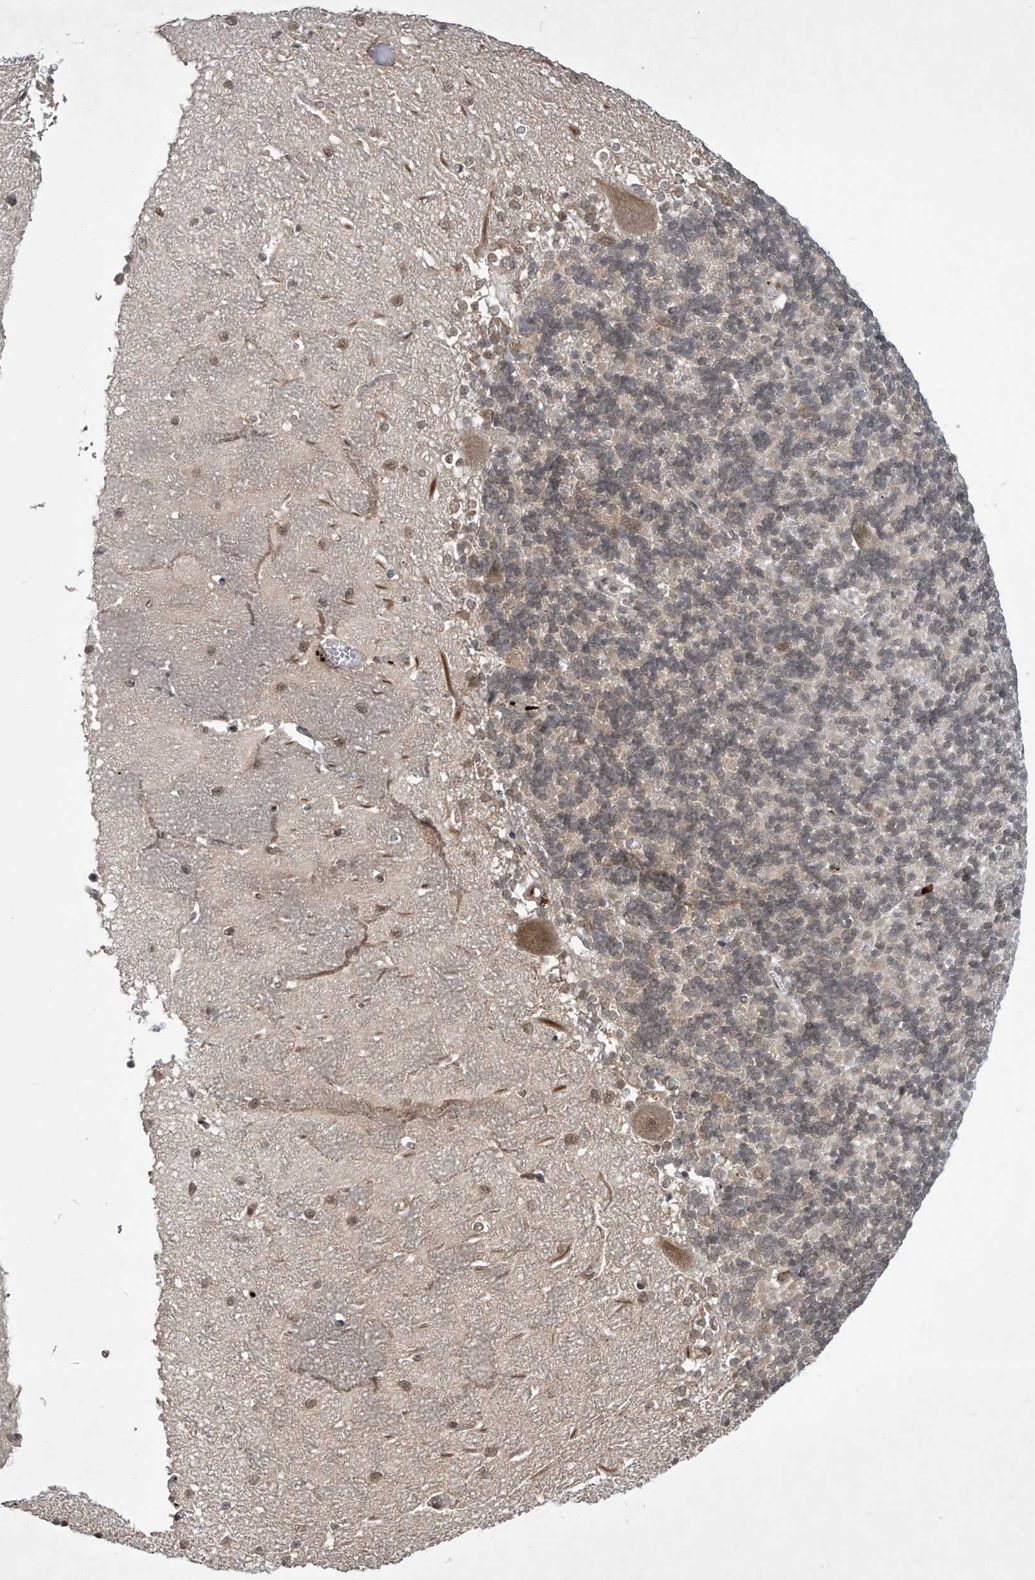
{"staining": {"intensity": "moderate", "quantity": "25%-75%", "location": "nuclear"}, "tissue": "cerebellum", "cell_type": "Cells in granular layer", "image_type": "normal", "snomed": [{"axis": "morphology", "description": "Normal tissue, NOS"}, {"axis": "topography", "description": "Cerebellum"}], "caption": "Immunohistochemistry (IHC) of normal cerebellum exhibits medium levels of moderate nuclear staining in about 25%-75% of cells in granular layer. The staining is performed using DAB brown chromogen to label protein expression. The nuclei are counter-stained blue using hematoxylin.", "gene": "LCOR", "patient": {"sex": "male", "age": 37}}